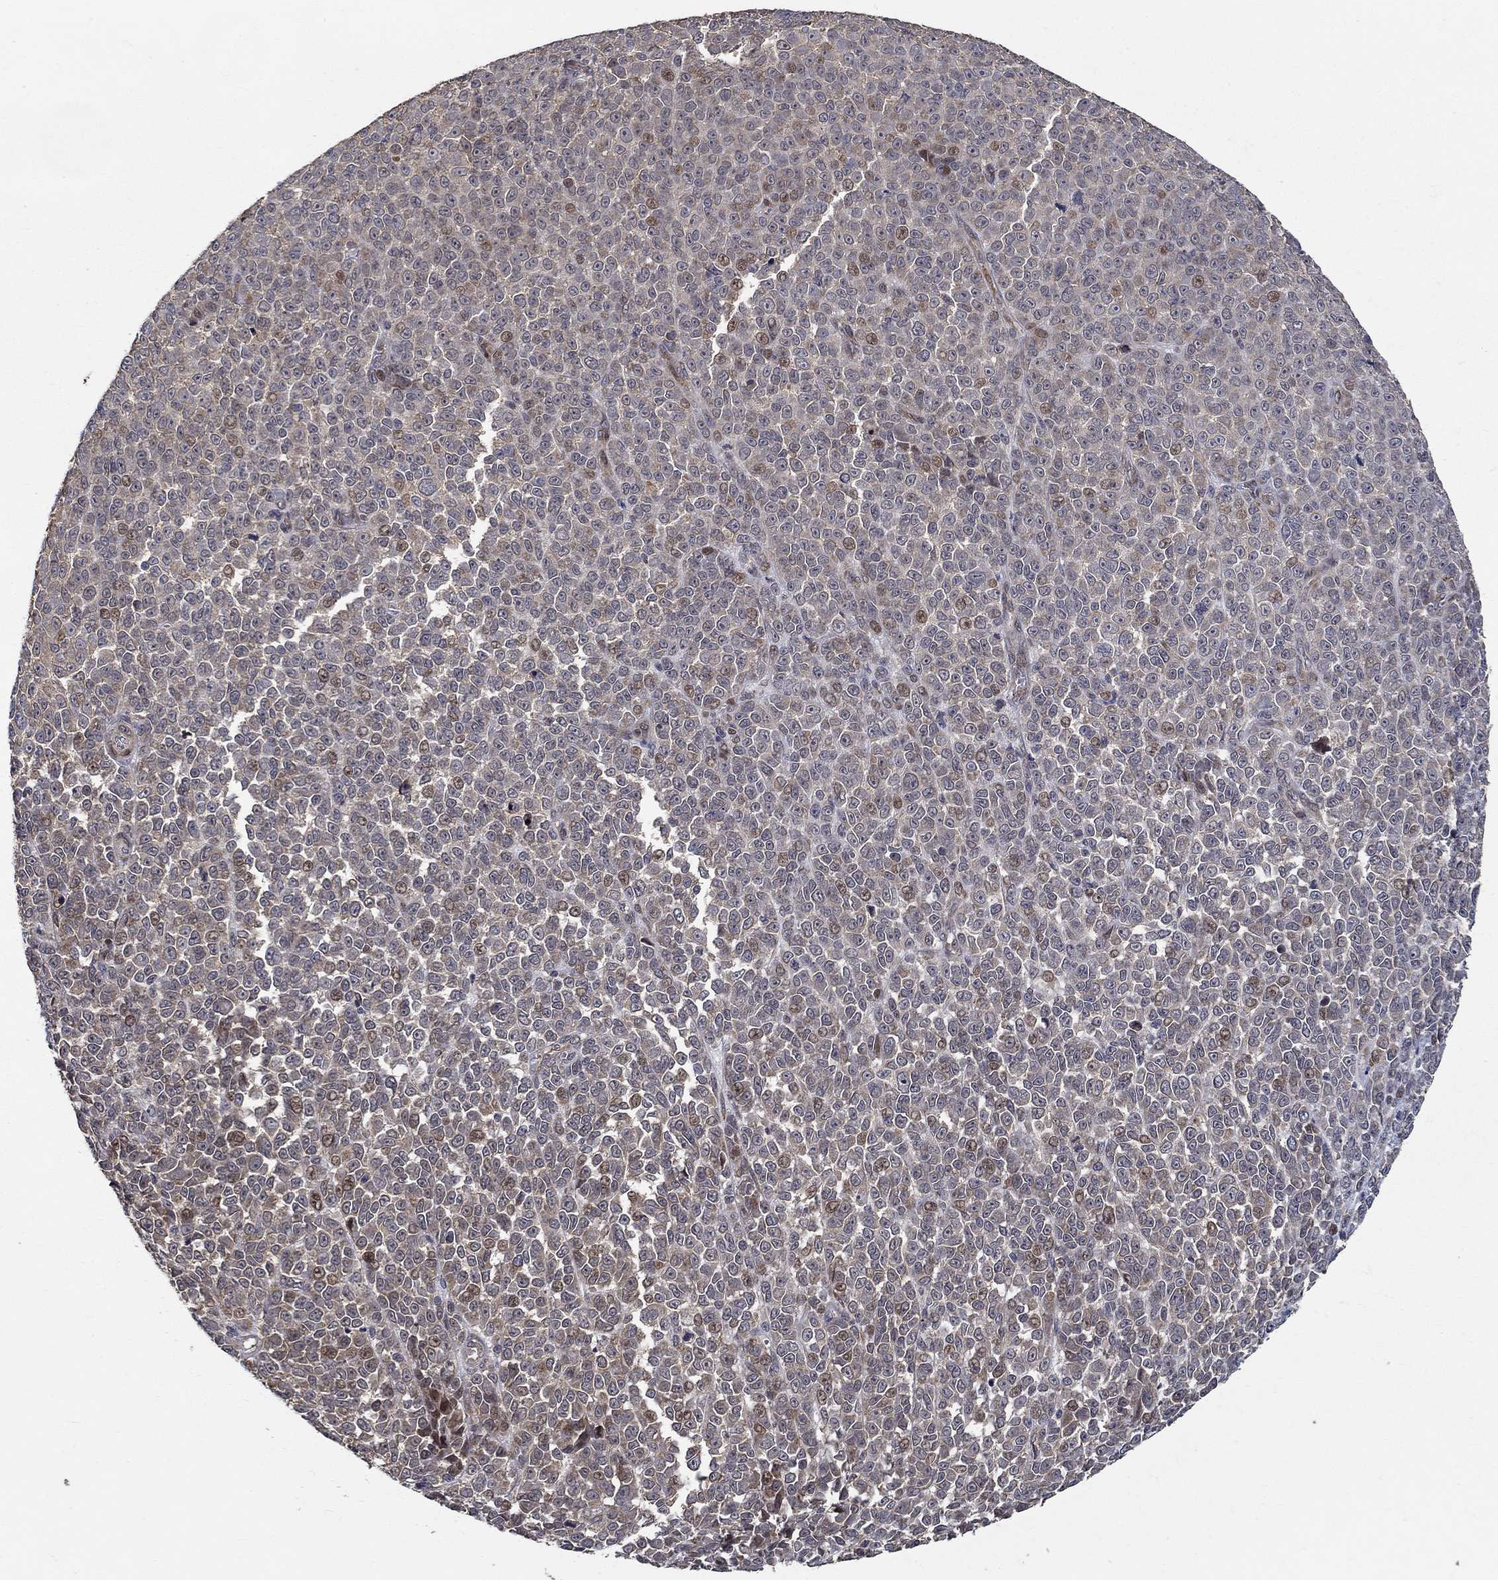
{"staining": {"intensity": "moderate", "quantity": "<25%", "location": "nuclear"}, "tissue": "melanoma", "cell_type": "Tumor cells", "image_type": "cancer", "snomed": [{"axis": "morphology", "description": "Malignant melanoma, NOS"}, {"axis": "topography", "description": "Skin"}], "caption": "A high-resolution photomicrograph shows immunohistochemistry (IHC) staining of malignant melanoma, which reveals moderate nuclear staining in approximately <25% of tumor cells. The staining is performed using DAB brown chromogen to label protein expression. The nuclei are counter-stained blue using hematoxylin.", "gene": "ZNF594", "patient": {"sex": "female", "age": 95}}